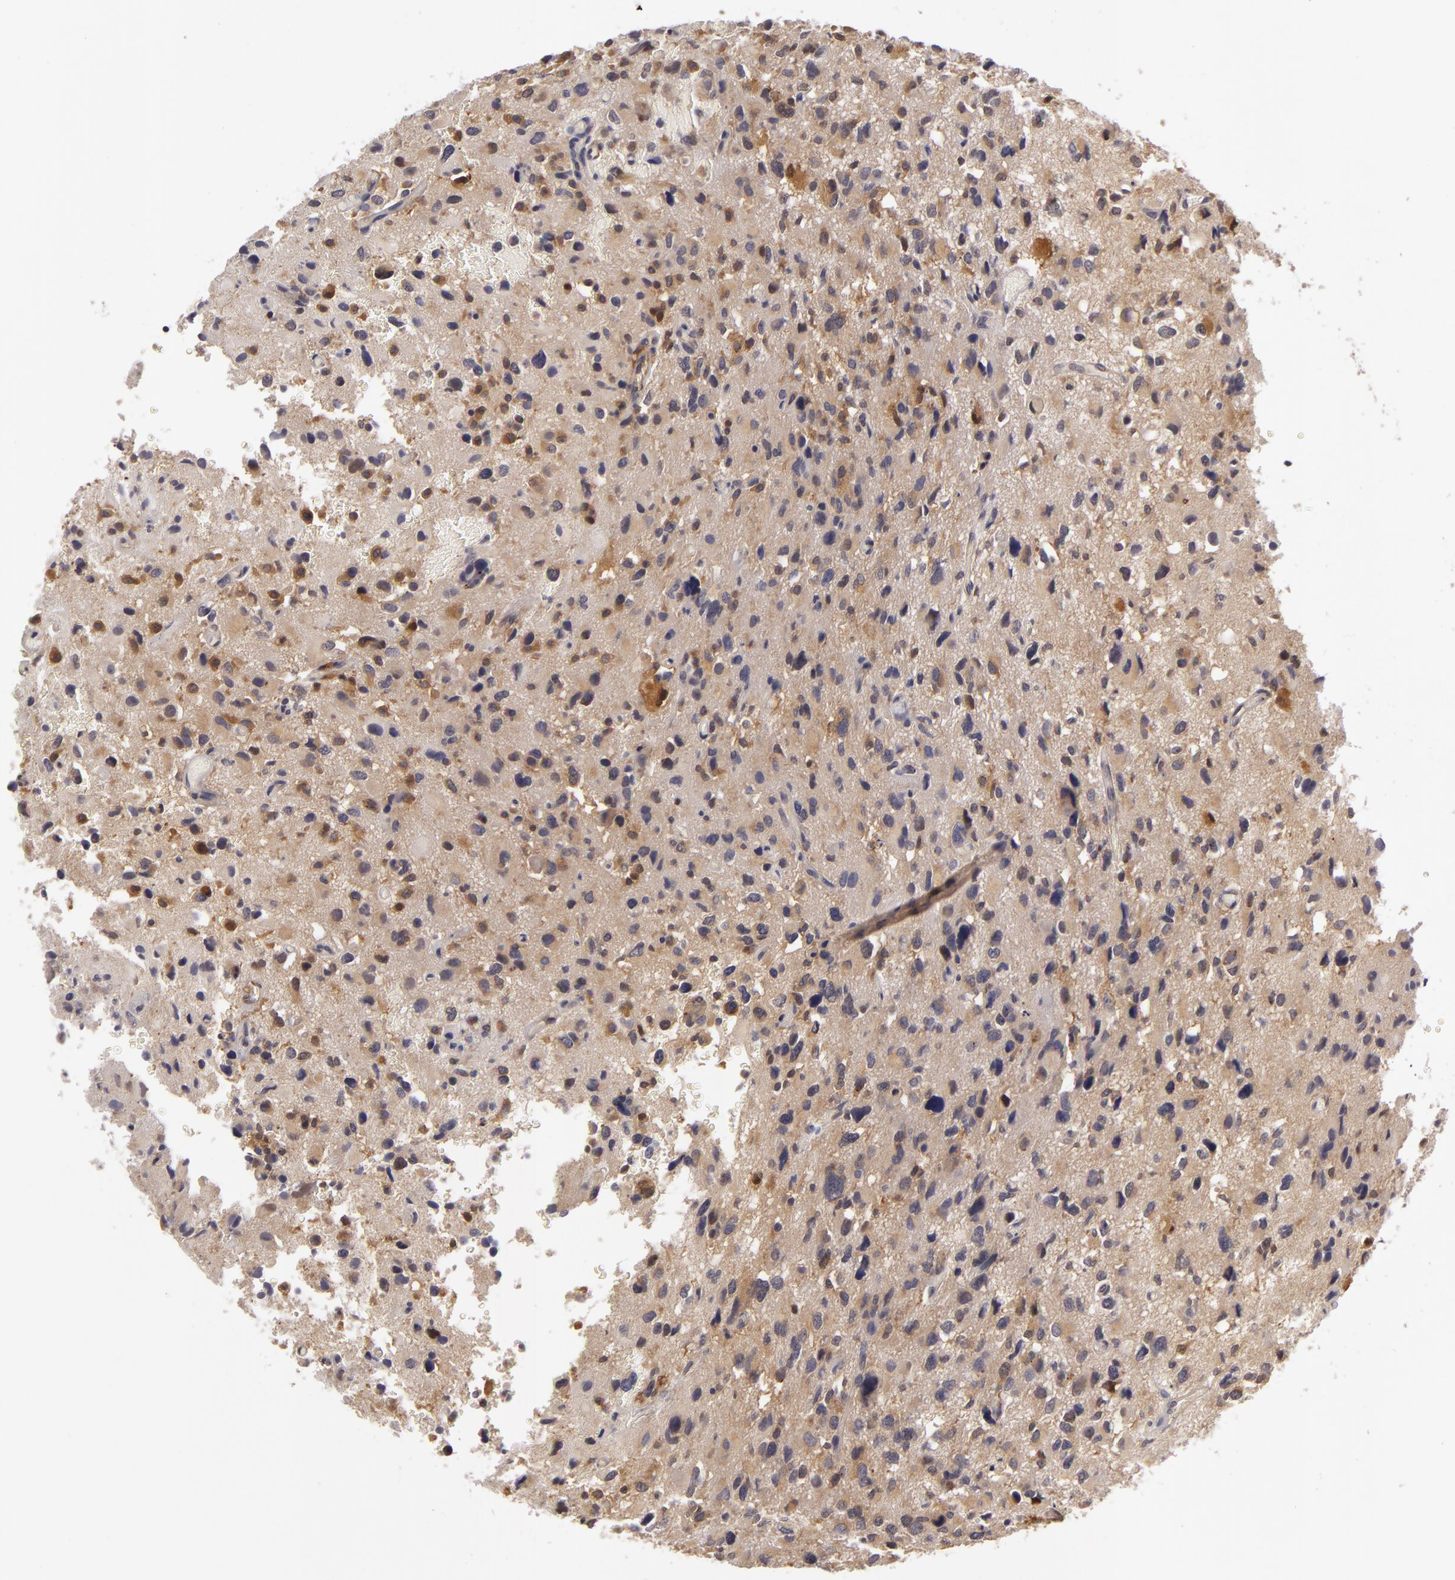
{"staining": {"intensity": "moderate", "quantity": "25%-75%", "location": "cytoplasmic/membranous"}, "tissue": "glioma", "cell_type": "Tumor cells", "image_type": "cancer", "snomed": [{"axis": "morphology", "description": "Glioma, malignant, High grade"}, {"axis": "topography", "description": "Brain"}], "caption": "Immunohistochemical staining of human glioma displays medium levels of moderate cytoplasmic/membranous staining in about 25%-75% of tumor cells.", "gene": "ZNF229", "patient": {"sex": "male", "age": 69}}